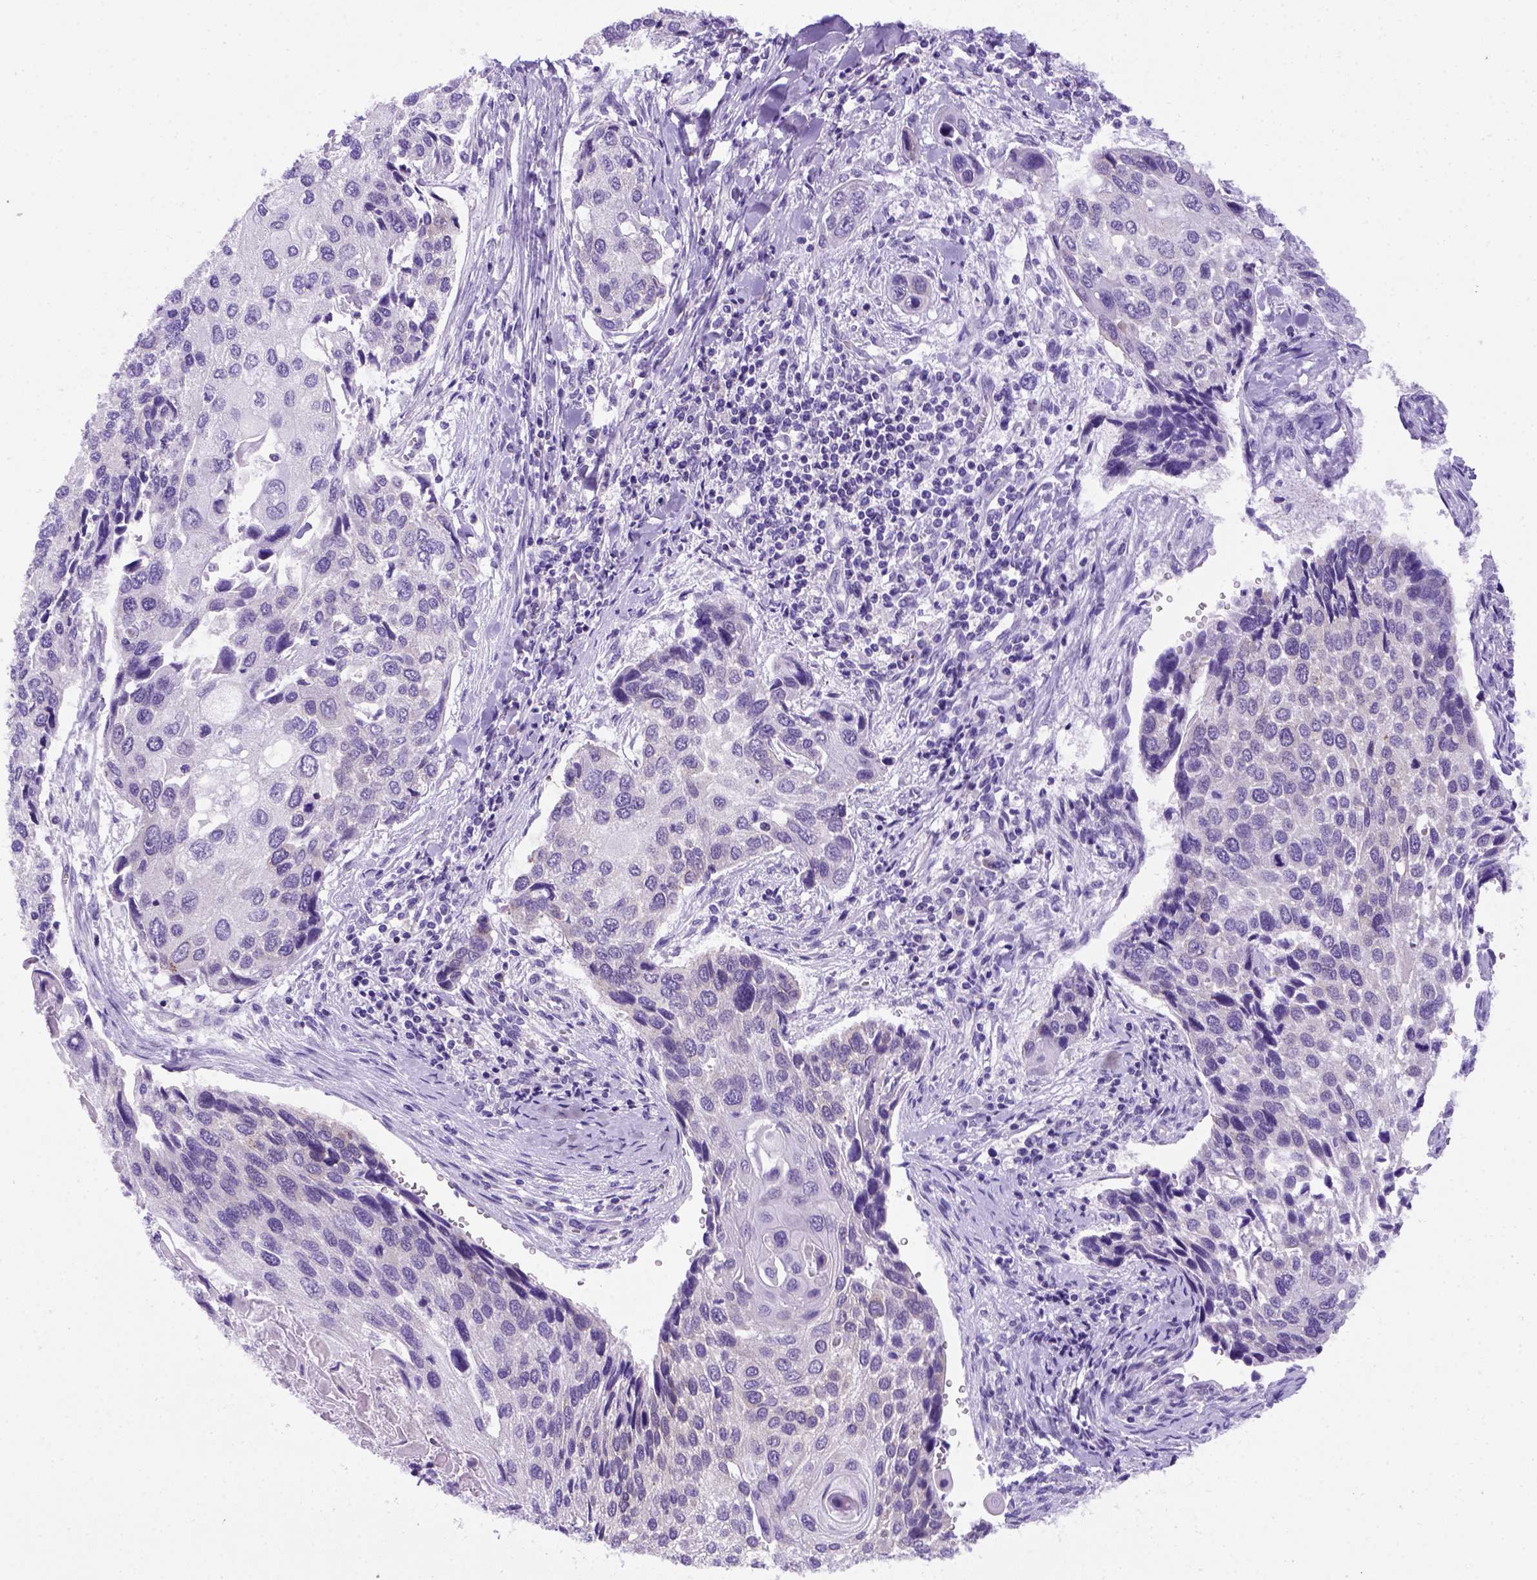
{"staining": {"intensity": "negative", "quantity": "none", "location": "none"}, "tissue": "lung cancer", "cell_type": "Tumor cells", "image_type": "cancer", "snomed": [{"axis": "morphology", "description": "Squamous cell carcinoma, NOS"}, {"axis": "morphology", "description": "Squamous cell carcinoma, metastatic, NOS"}, {"axis": "topography", "description": "Lung"}], "caption": "There is no significant expression in tumor cells of lung cancer. (Stains: DAB immunohistochemistry with hematoxylin counter stain, Microscopy: brightfield microscopy at high magnification).", "gene": "FOXI1", "patient": {"sex": "male", "age": 63}}